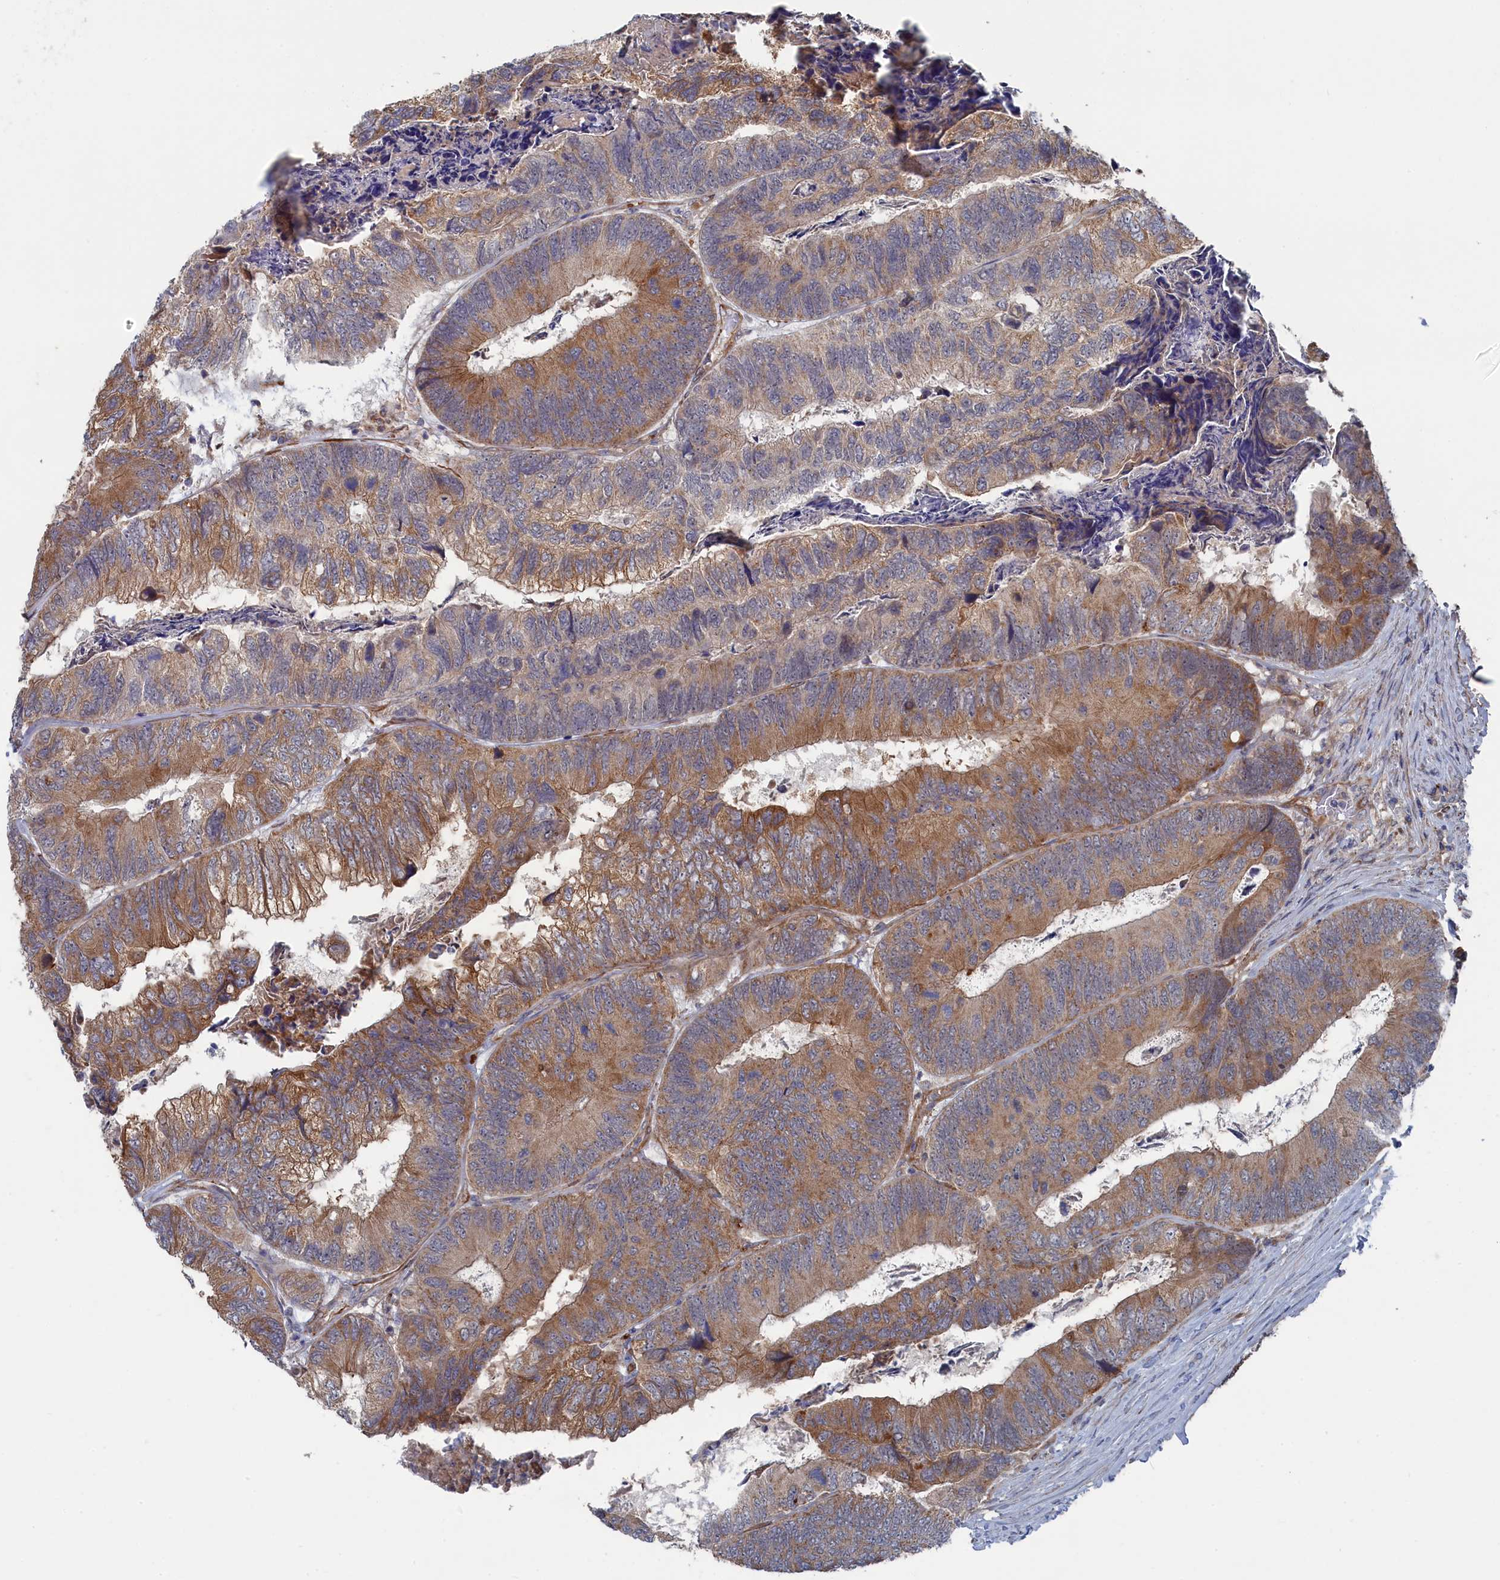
{"staining": {"intensity": "moderate", "quantity": ">75%", "location": "cytoplasmic/membranous"}, "tissue": "colorectal cancer", "cell_type": "Tumor cells", "image_type": "cancer", "snomed": [{"axis": "morphology", "description": "Adenocarcinoma, NOS"}, {"axis": "topography", "description": "Colon"}], "caption": "A high-resolution photomicrograph shows IHC staining of colorectal cancer (adenocarcinoma), which reveals moderate cytoplasmic/membranous expression in about >75% of tumor cells.", "gene": "FILIP1L", "patient": {"sex": "female", "age": 67}}